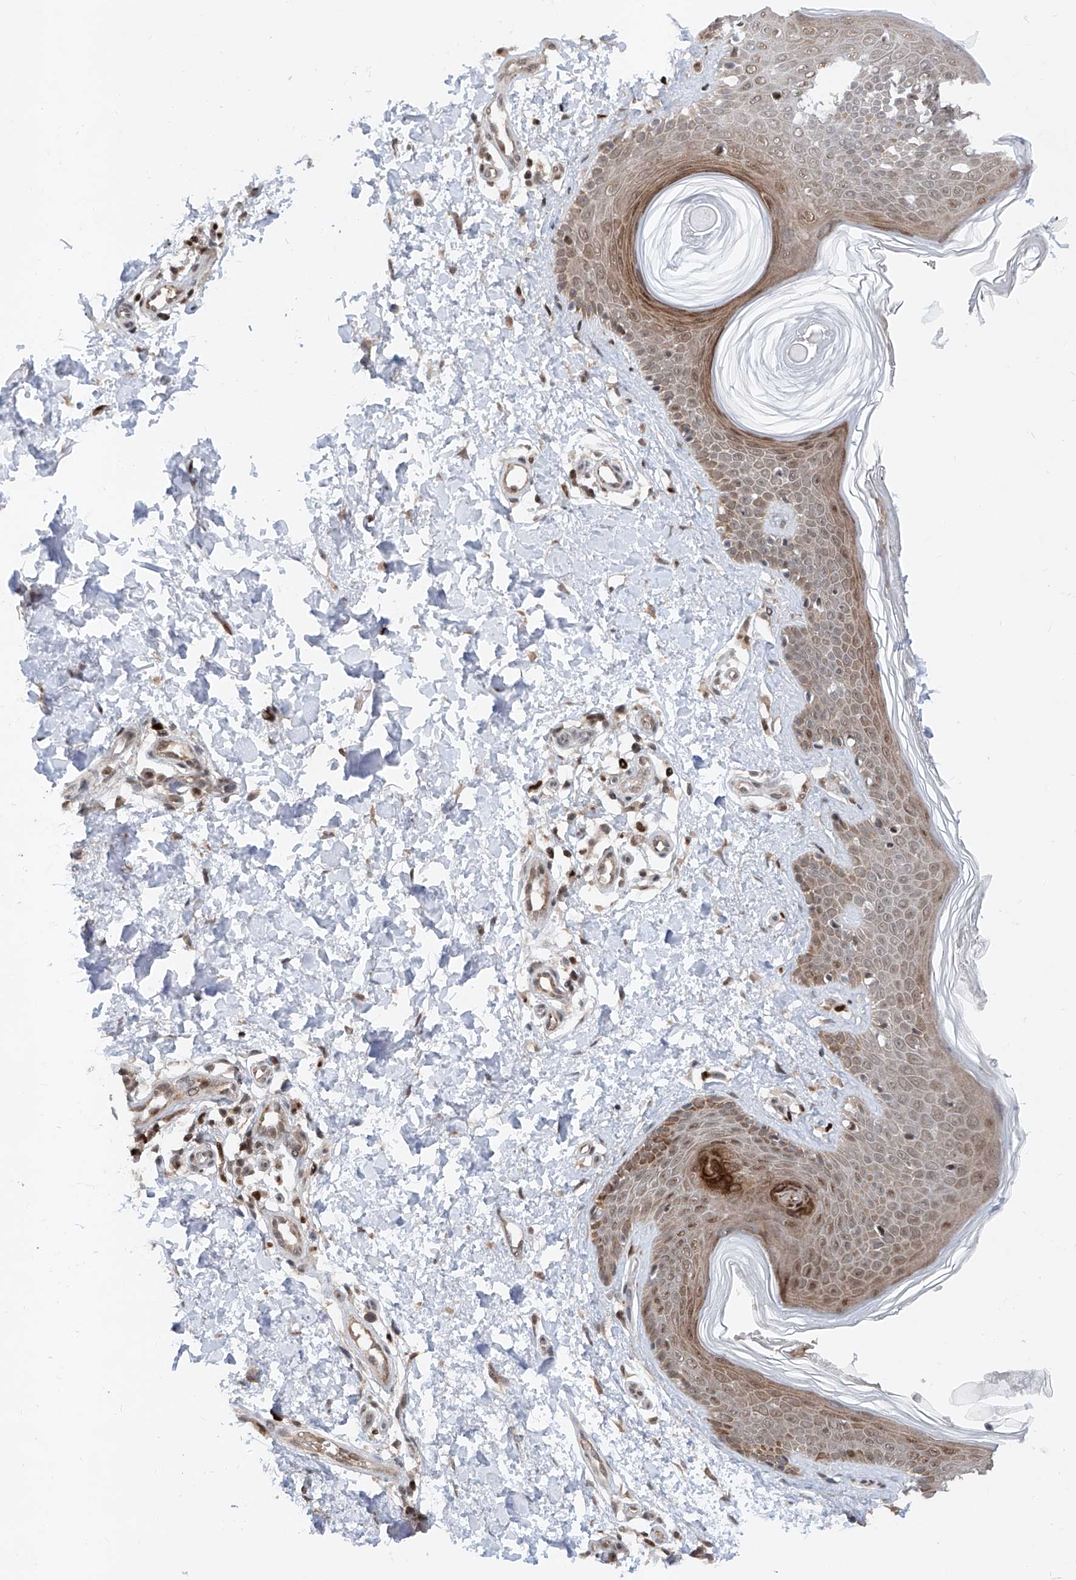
{"staining": {"intensity": "moderate", "quantity": ">75%", "location": "nuclear"}, "tissue": "skin", "cell_type": "Fibroblasts", "image_type": "normal", "snomed": [{"axis": "morphology", "description": "Normal tissue, NOS"}, {"axis": "topography", "description": "Skin"}], "caption": "Benign skin demonstrates moderate nuclear expression in approximately >75% of fibroblasts, visualized by immunohistochemistry.", "gene": "SNRNP200", "patient": {"sex": "male", "age": 37}}